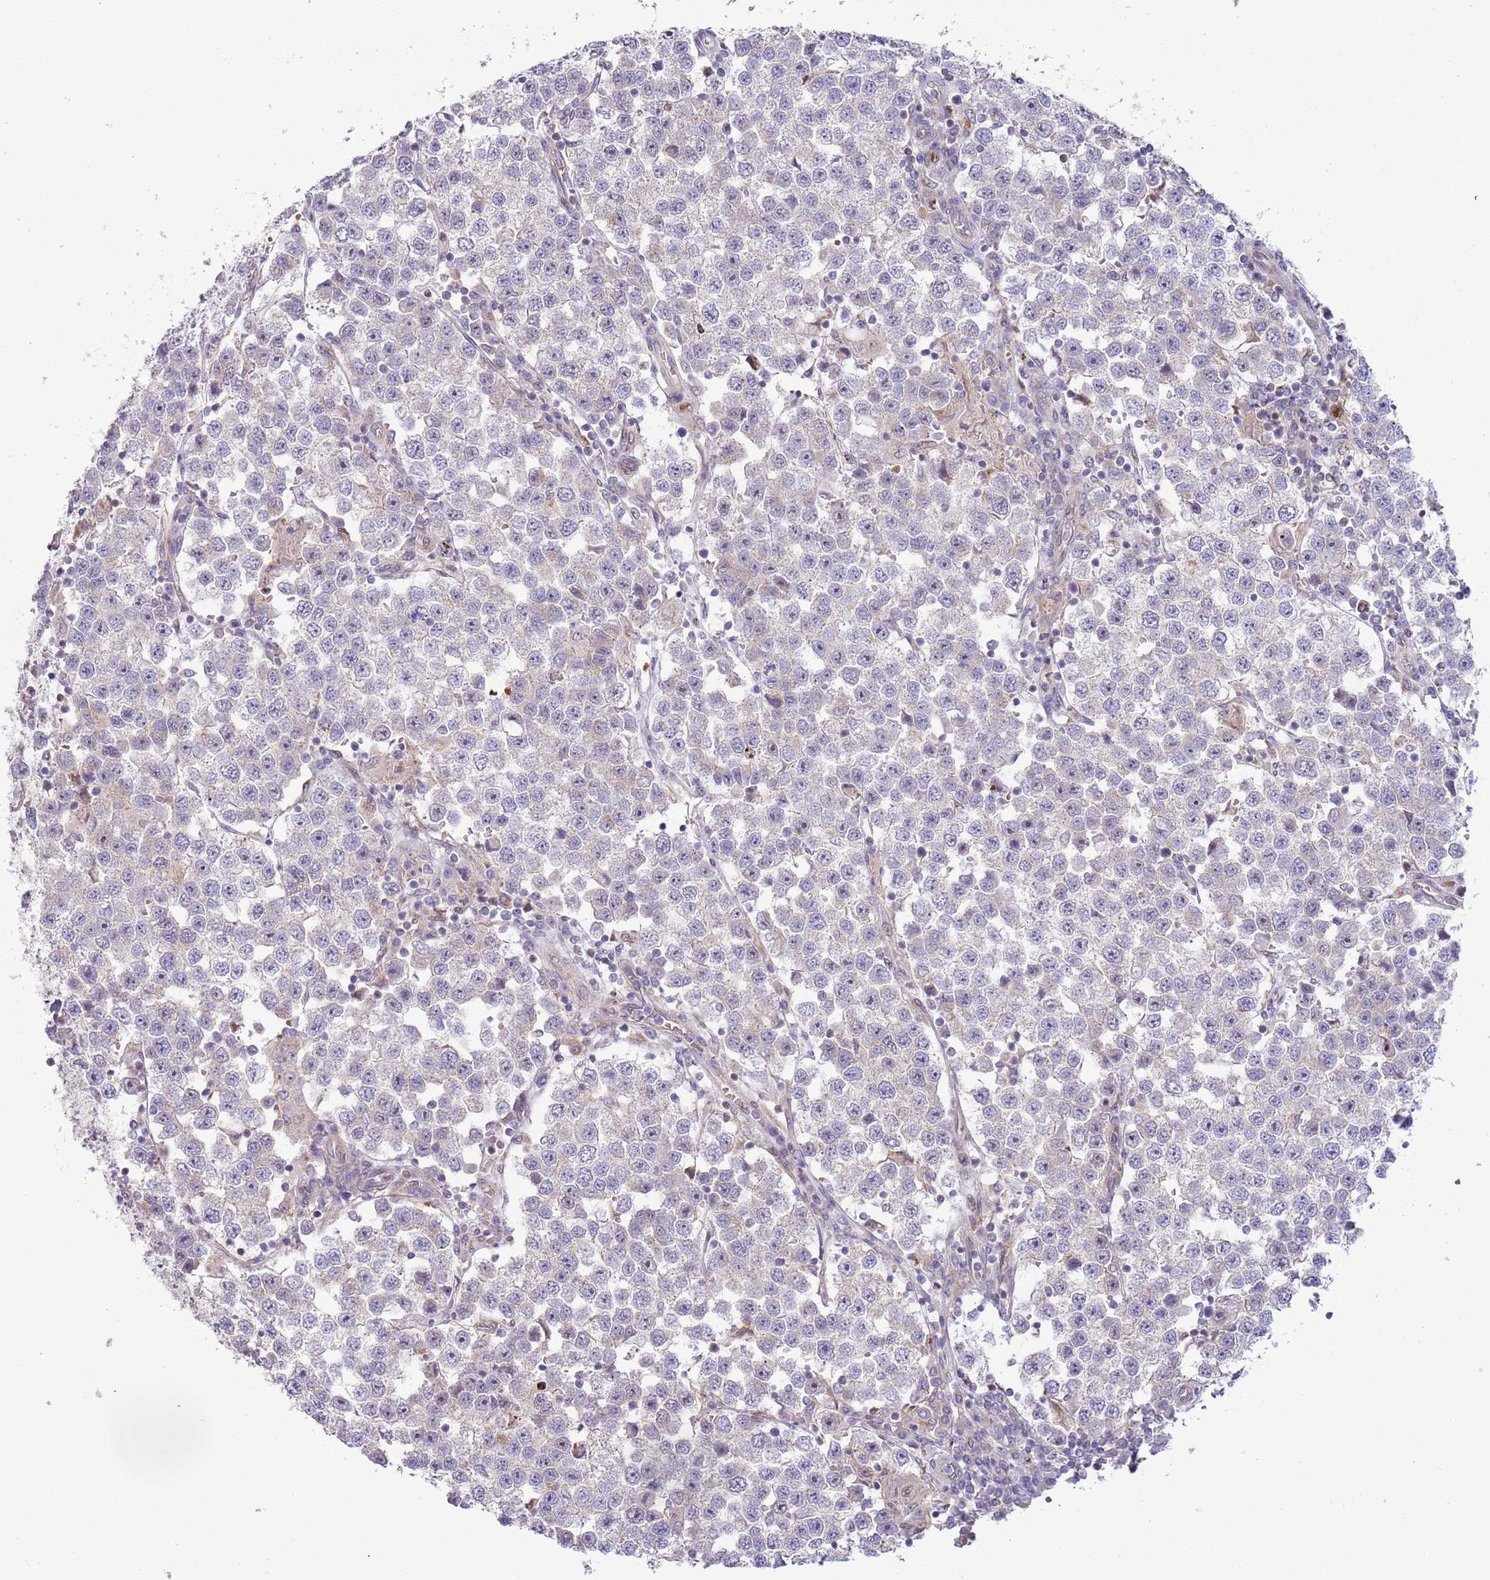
{"staining": {"intensity": "negative", "quantity": "none", "location": "none"}, "tissue": "testis cancer", "cell_type": "Tumor cells", "image_type": "cancer", "snomed": [{"axis": "morphology", "description": "Seminoma, NOS"}, {"axis": "topography", "description": "Testis"}], "caption": "DAB (3,3'-diaminobenzidine) immunohistochemical staining of testis cancer (seminoma) exhibits no significant staining in tumor cells.", "gene": "ITGB6", "patient": {"sex": "male", "age": 37}}